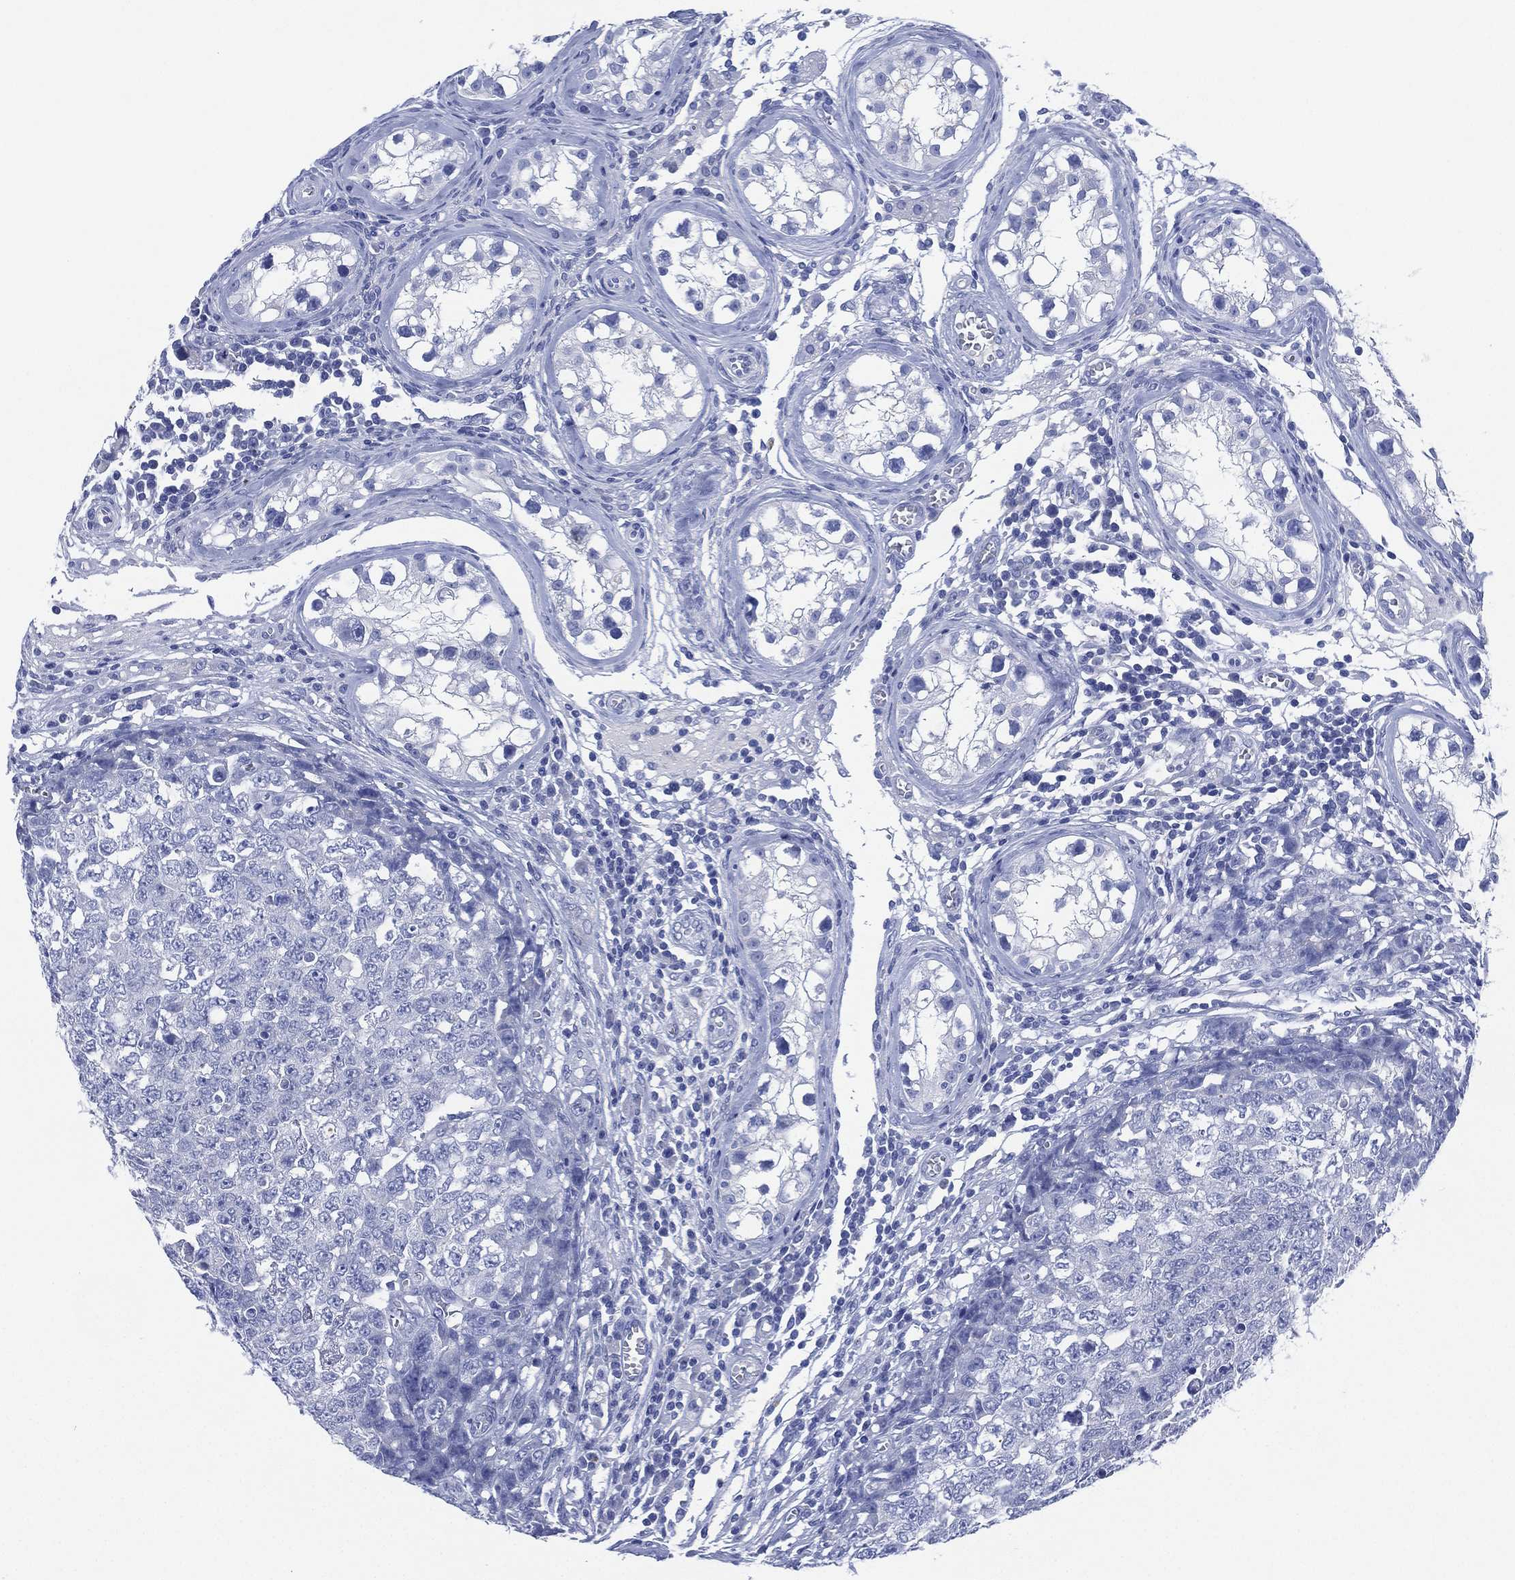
{"staining": {"intensity": "negative", "quantity": "none", "location": "none"}, "tissue": "testis cancer", "cell_type": "Tumor cells", "image_type": "cancer", "snomed": [{"axis": "morphology", "description": "Carcinoma, Embryonal, NOS"}, {"axis": "topography", "description": "Testis"}], "caption": "Tumor cells are negative for brown protein staining in testis embryonal carcinoma.", "gene": "SLC9C2", "patient": {"sex": "male", "age": 23}}